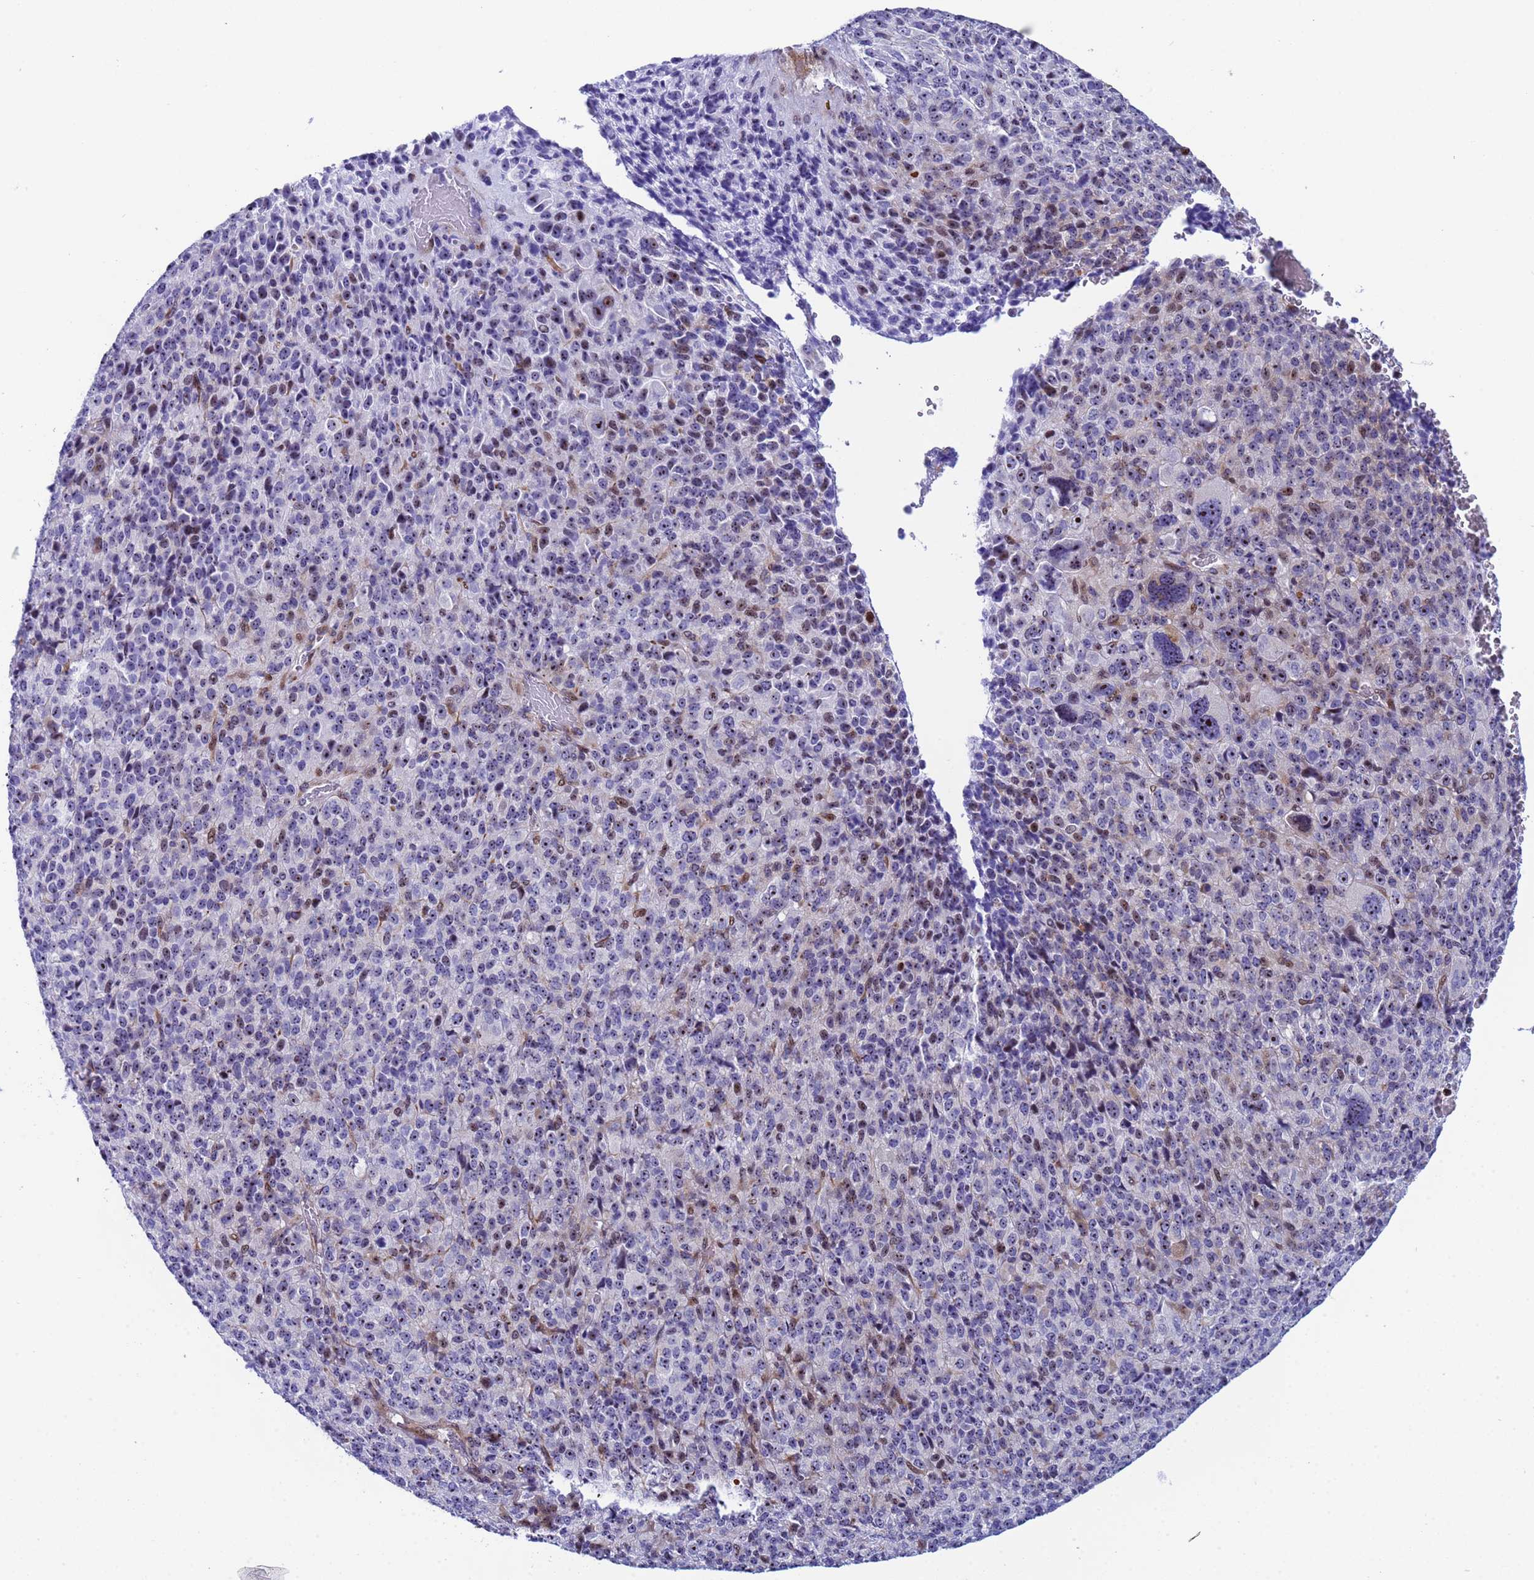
{"staining": {"intensity": "weak", "quantity": "<25%", "location": "nuclear"}, "tissue": "melanoma", "cell_type": "Tumor cells", "image_type": "cancer", "snomed": [{"axis": "morphology", "description": "Malignant melanoma, Metastatic site"}, {"axis": "topography", "description": "Brain"}], "caption": "Tumor cells are negative for protein expression in human malignant melanoma (metastatic site). Nuclei are stained in blue.", "gene": "POP5", "patient": {"sex": "female", "age": 56}}